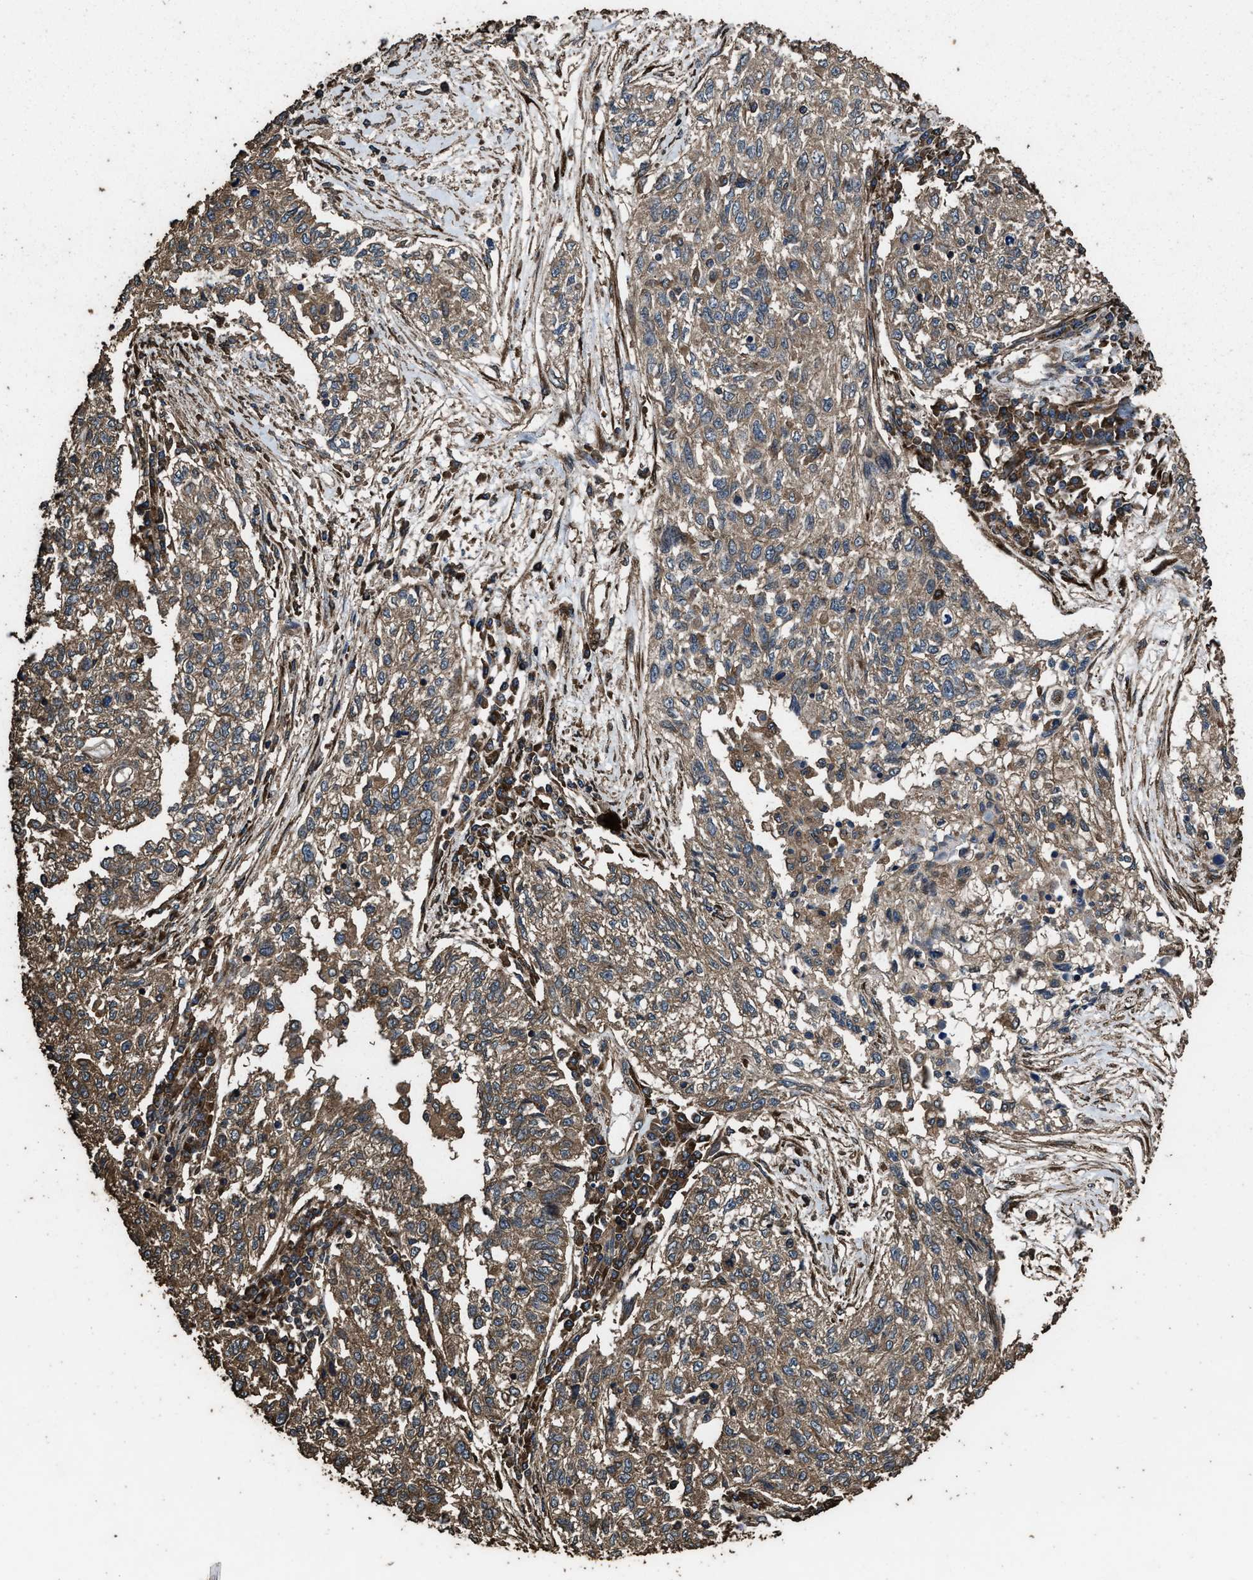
{"staining": {"intensity": "moderate", "quantity": ">75%", "location": "cytoplasmic/membranous"}, "tissue": "cervical cancer", "cell_type": "Tumor cells", "image_type": "cancer", "snomed": [{"axis": "morphology", "description": "Squamous cell carcinoma, NOS"}, {"axis": "topography", "description": "Cervix"}], "caption": "Cervical cancer tissue demonstrates moderate cytoplasmic/membranous expression in approximately >75% of tumor cells, visualized by immunohistochemistry.", "gene": "ZMYND19", "patient": {"sex": "female", "age": 57}}